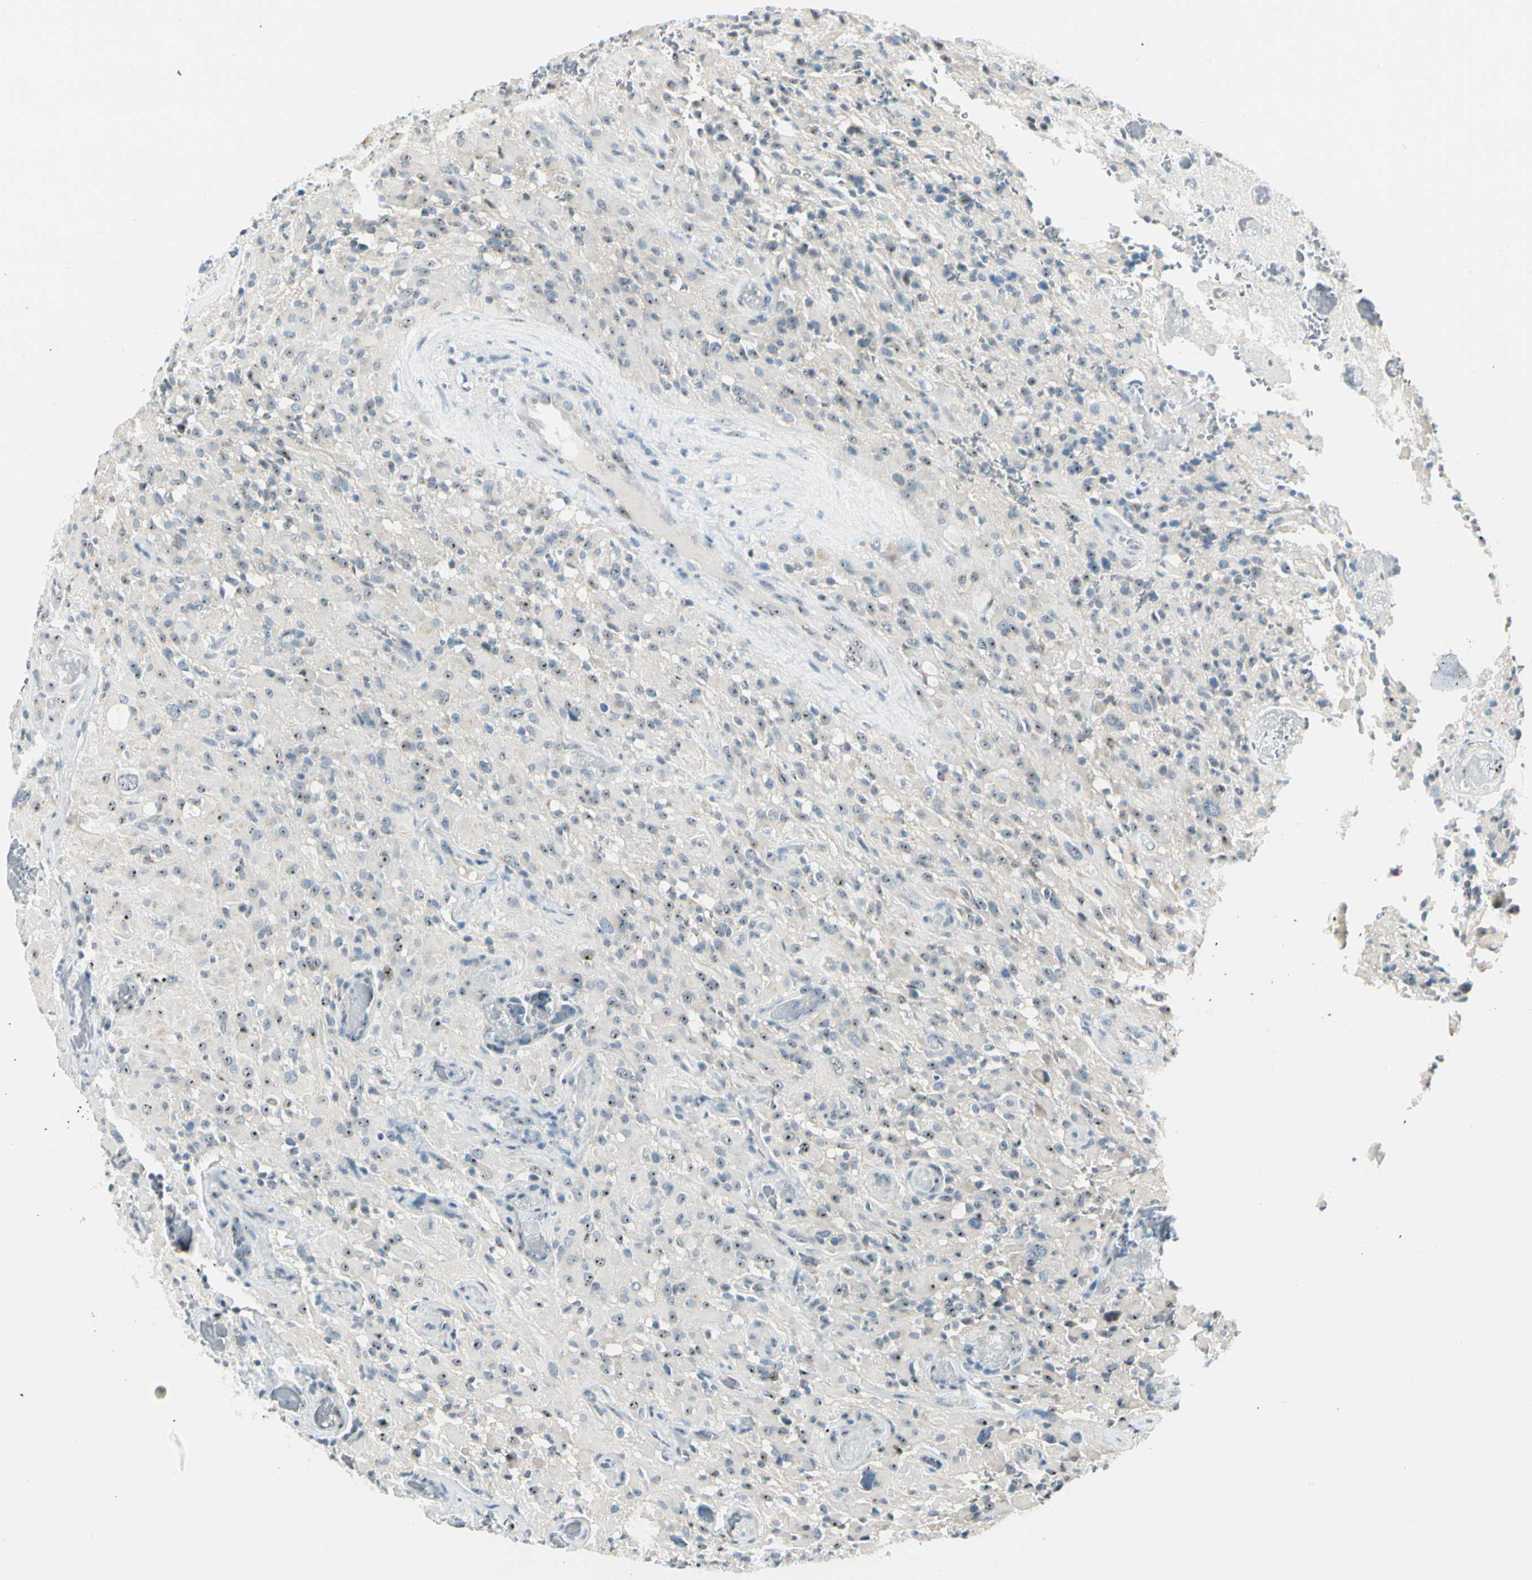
{"staining": {"intensity": "moderate", "quantity": "<25%", "location": "nuclear"}, "tissue": "glioma", "cell_type": "Tumor cells", "image_type": "cancer", "snomed": [{"axis": "morphology", "description": "Glioma, malignant, High grade"}, {"axis": "topography", "description": "Brain"}], "caption": "Malignant glioma (high-grade) stained with immunohistochemistry exhibits moderate nuclear positivity in about <25% of tumor cells.", "gene": "ZSCAN1", "patient": {"sex": "male", "age": 71}}